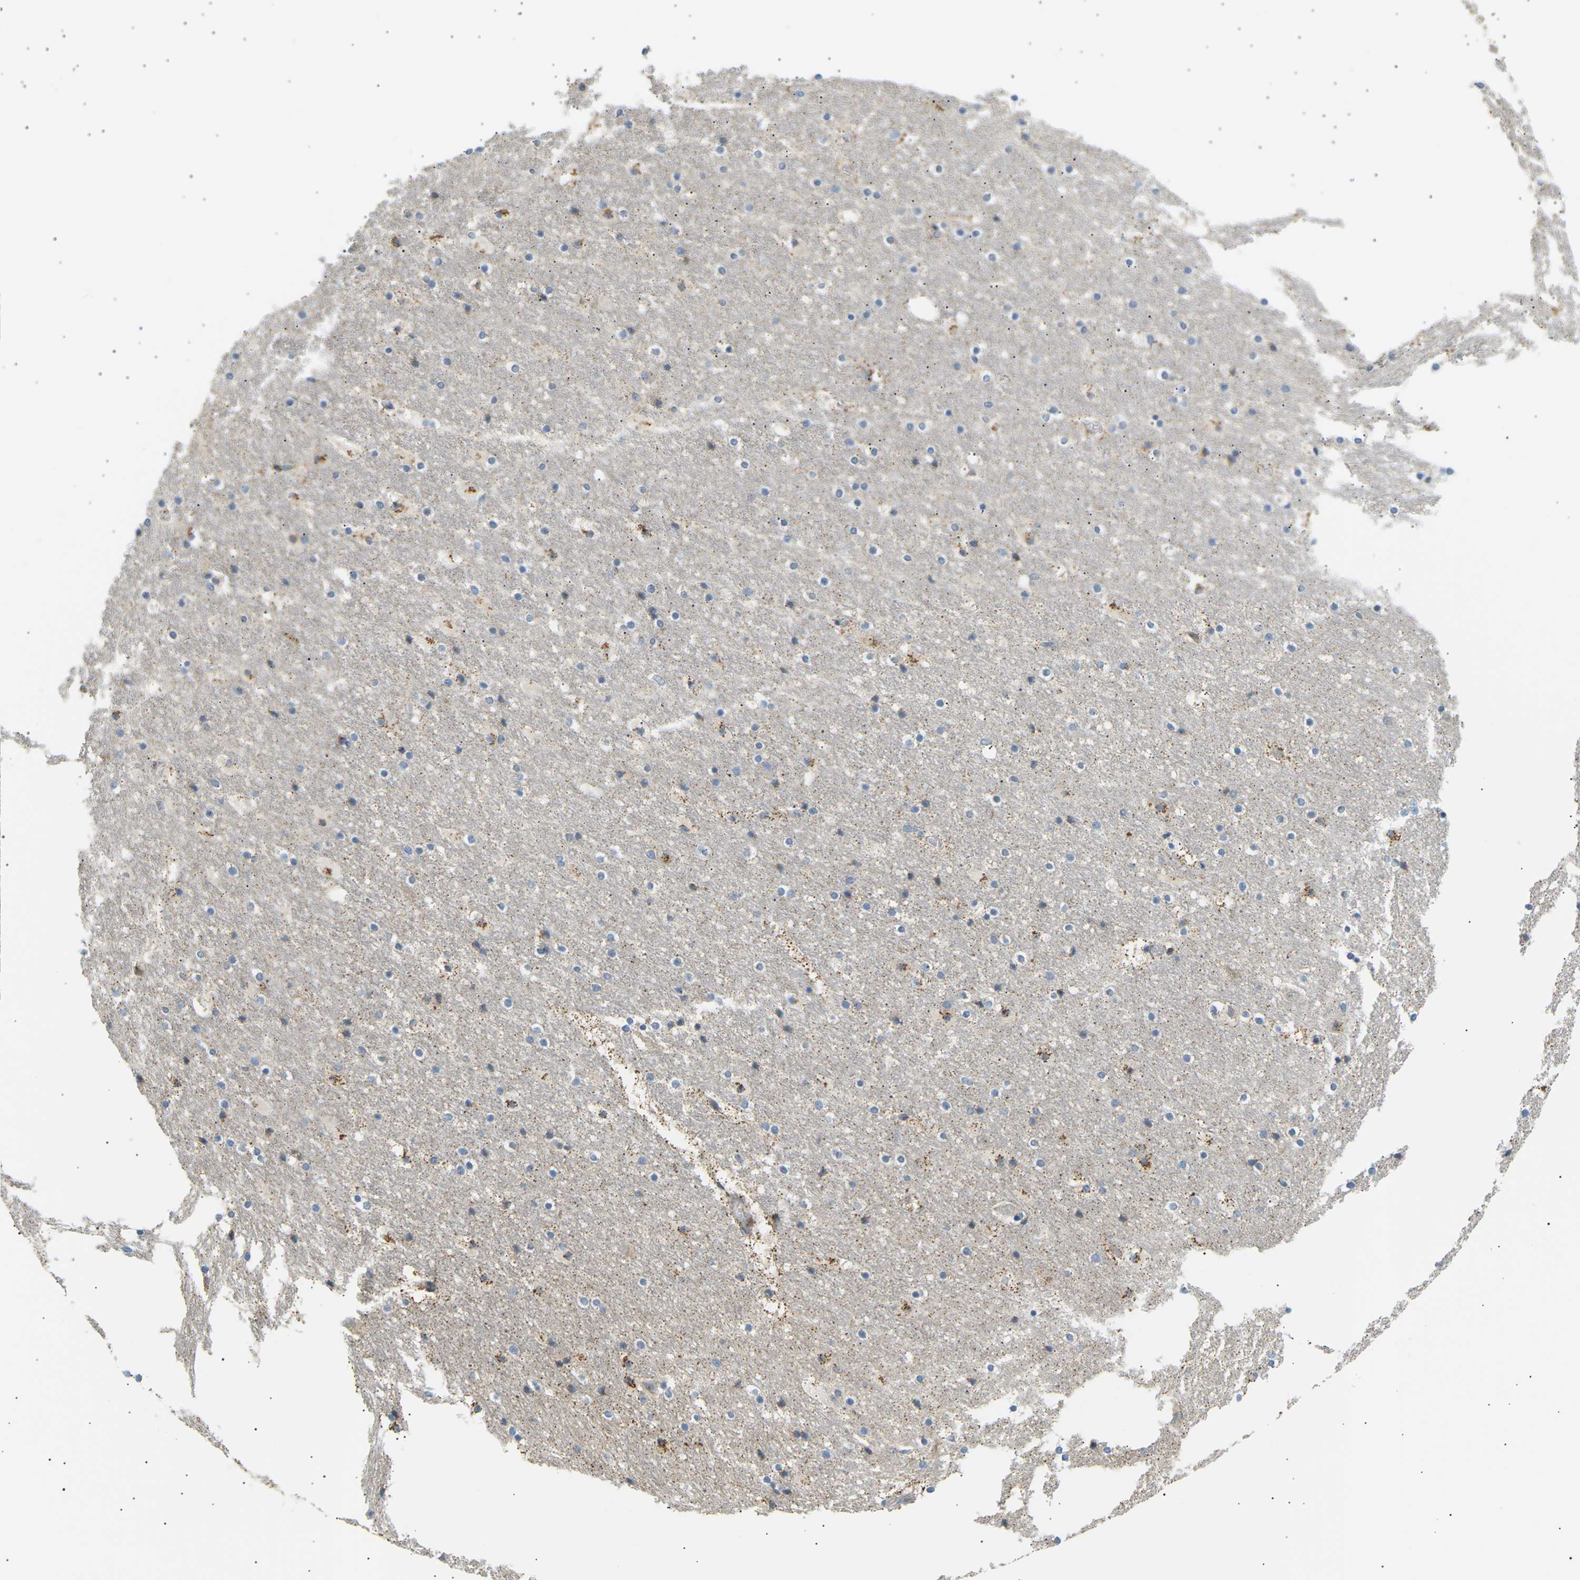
{"staining": {"intensity": "moderate", "quantity": "<25%", "location": "cytoplasmic/membranous"}, "tissue": "hippocampus", "cell_type": "Glial cells", "image_type": "normal", "snomed": [{"axis": "morphology", "description": "Normal tissue, NOS"}, {"axis": "topography", "description": "Hippocampus"}], "caption": "A photomicrograph of hippocampus stained for a protein shows moderate cytoplasmic/membranous brown staining in glial cells. (IHC, brightfield microscopy, high magnification).", "gene": "TBC1D8", "patient": {"sex": "male", "age": 45}}